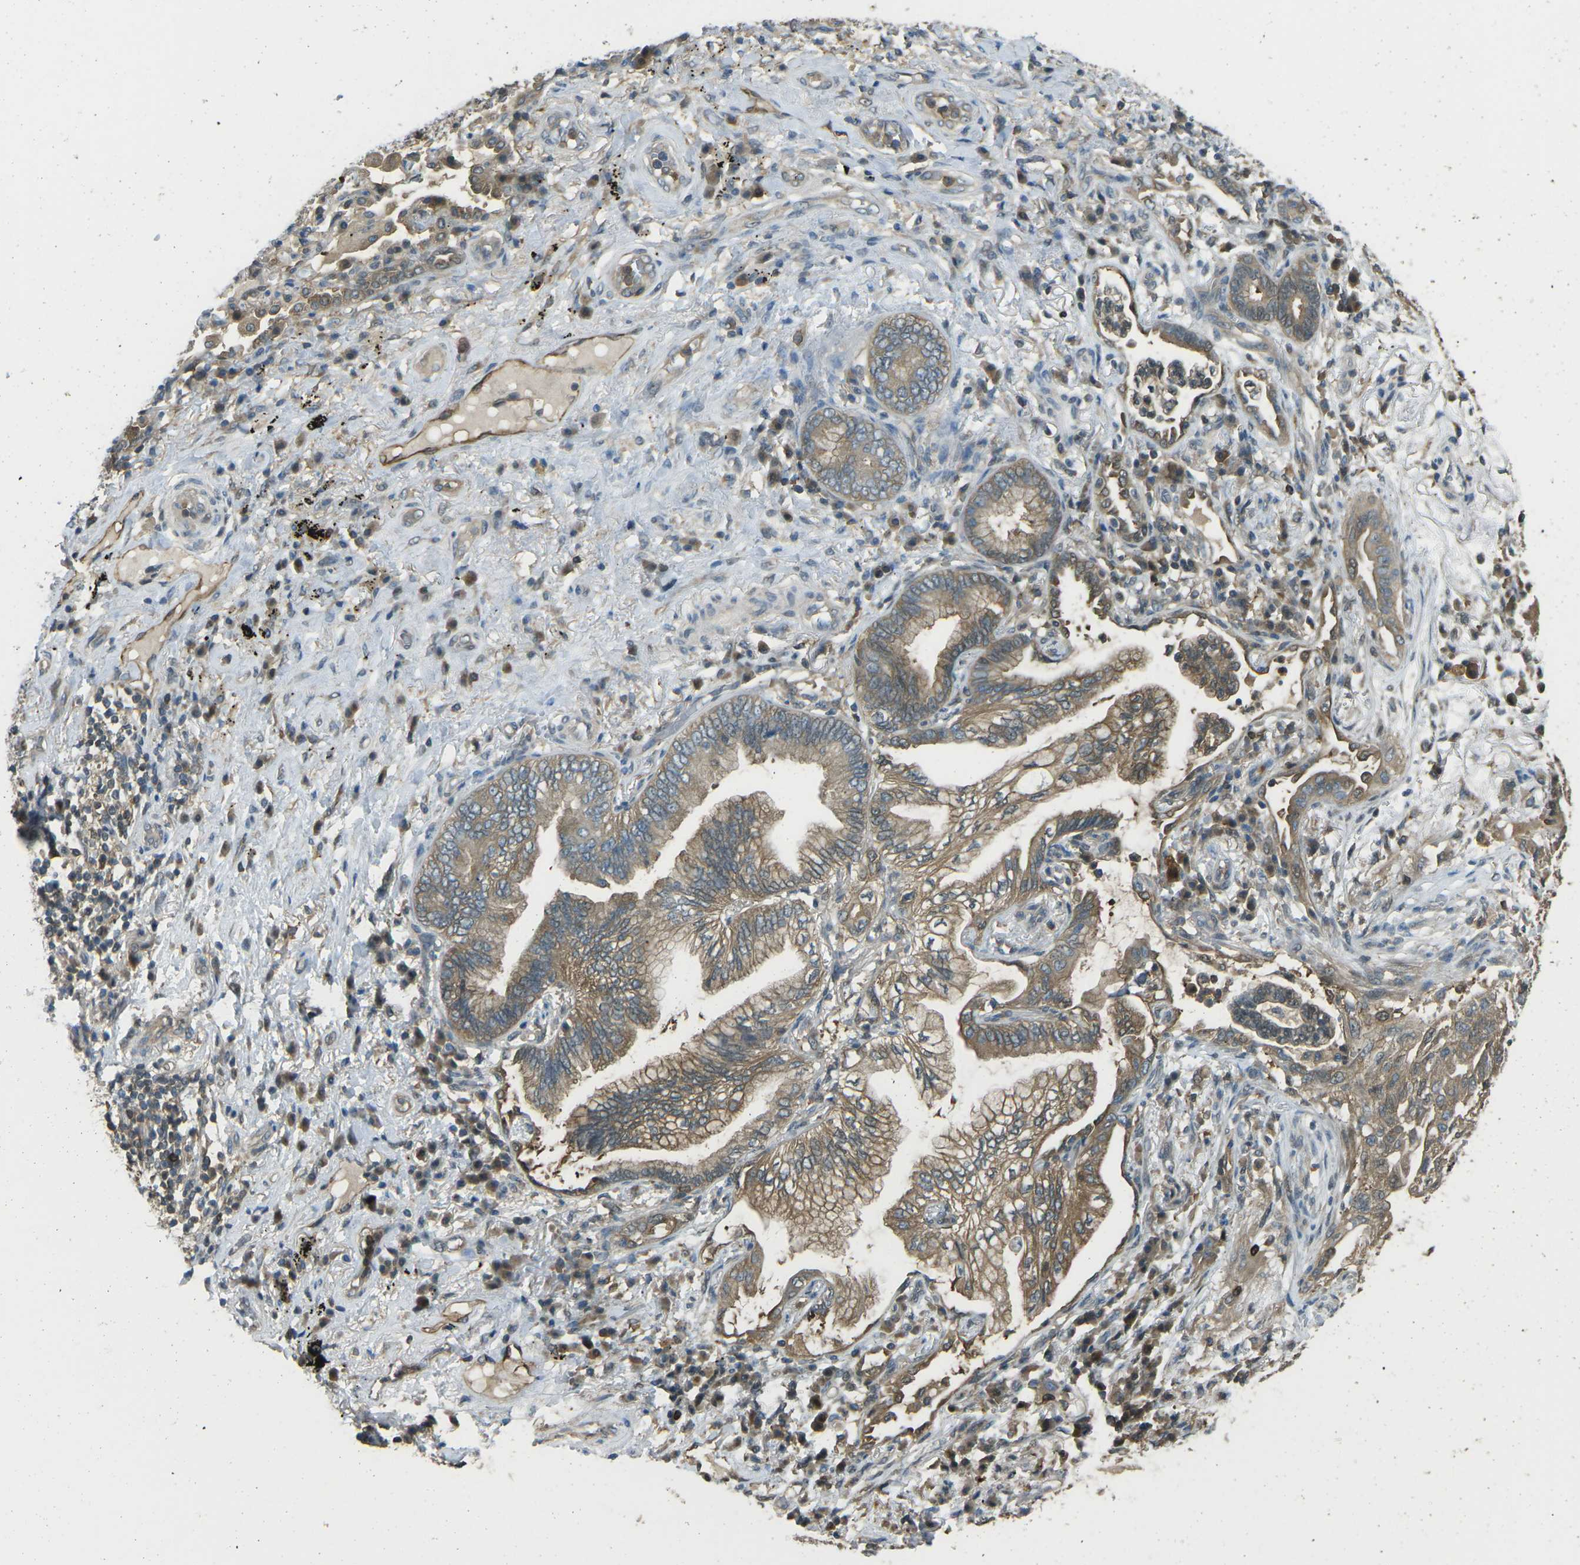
{"staining": {"intensity": "moderate", "quantity": ">75%", "location": "cytoplasmic/membranous"}, "tissue": "lung cancer", "cell_type": "Tumor cells", "image_type": "cancer", "snomed": [{"axis": "morphology", "description": "Normal tissue, NOS"}, {"axis": "morphology", "description": "Adenocarcinoma, NOS"}, {"axis": "topography", "description": "Bronchus"}, {"axis": "topography", "description": "Lung"}], "caption": "Lung adenocarcinoma was stained to show a protein in brown. There is medium levels of moderate cytoplasmic/membranous expression in about >75% of tumor cells.", "gene": "PIEZO2", "patient": {"sex": "female", "age": 70}}